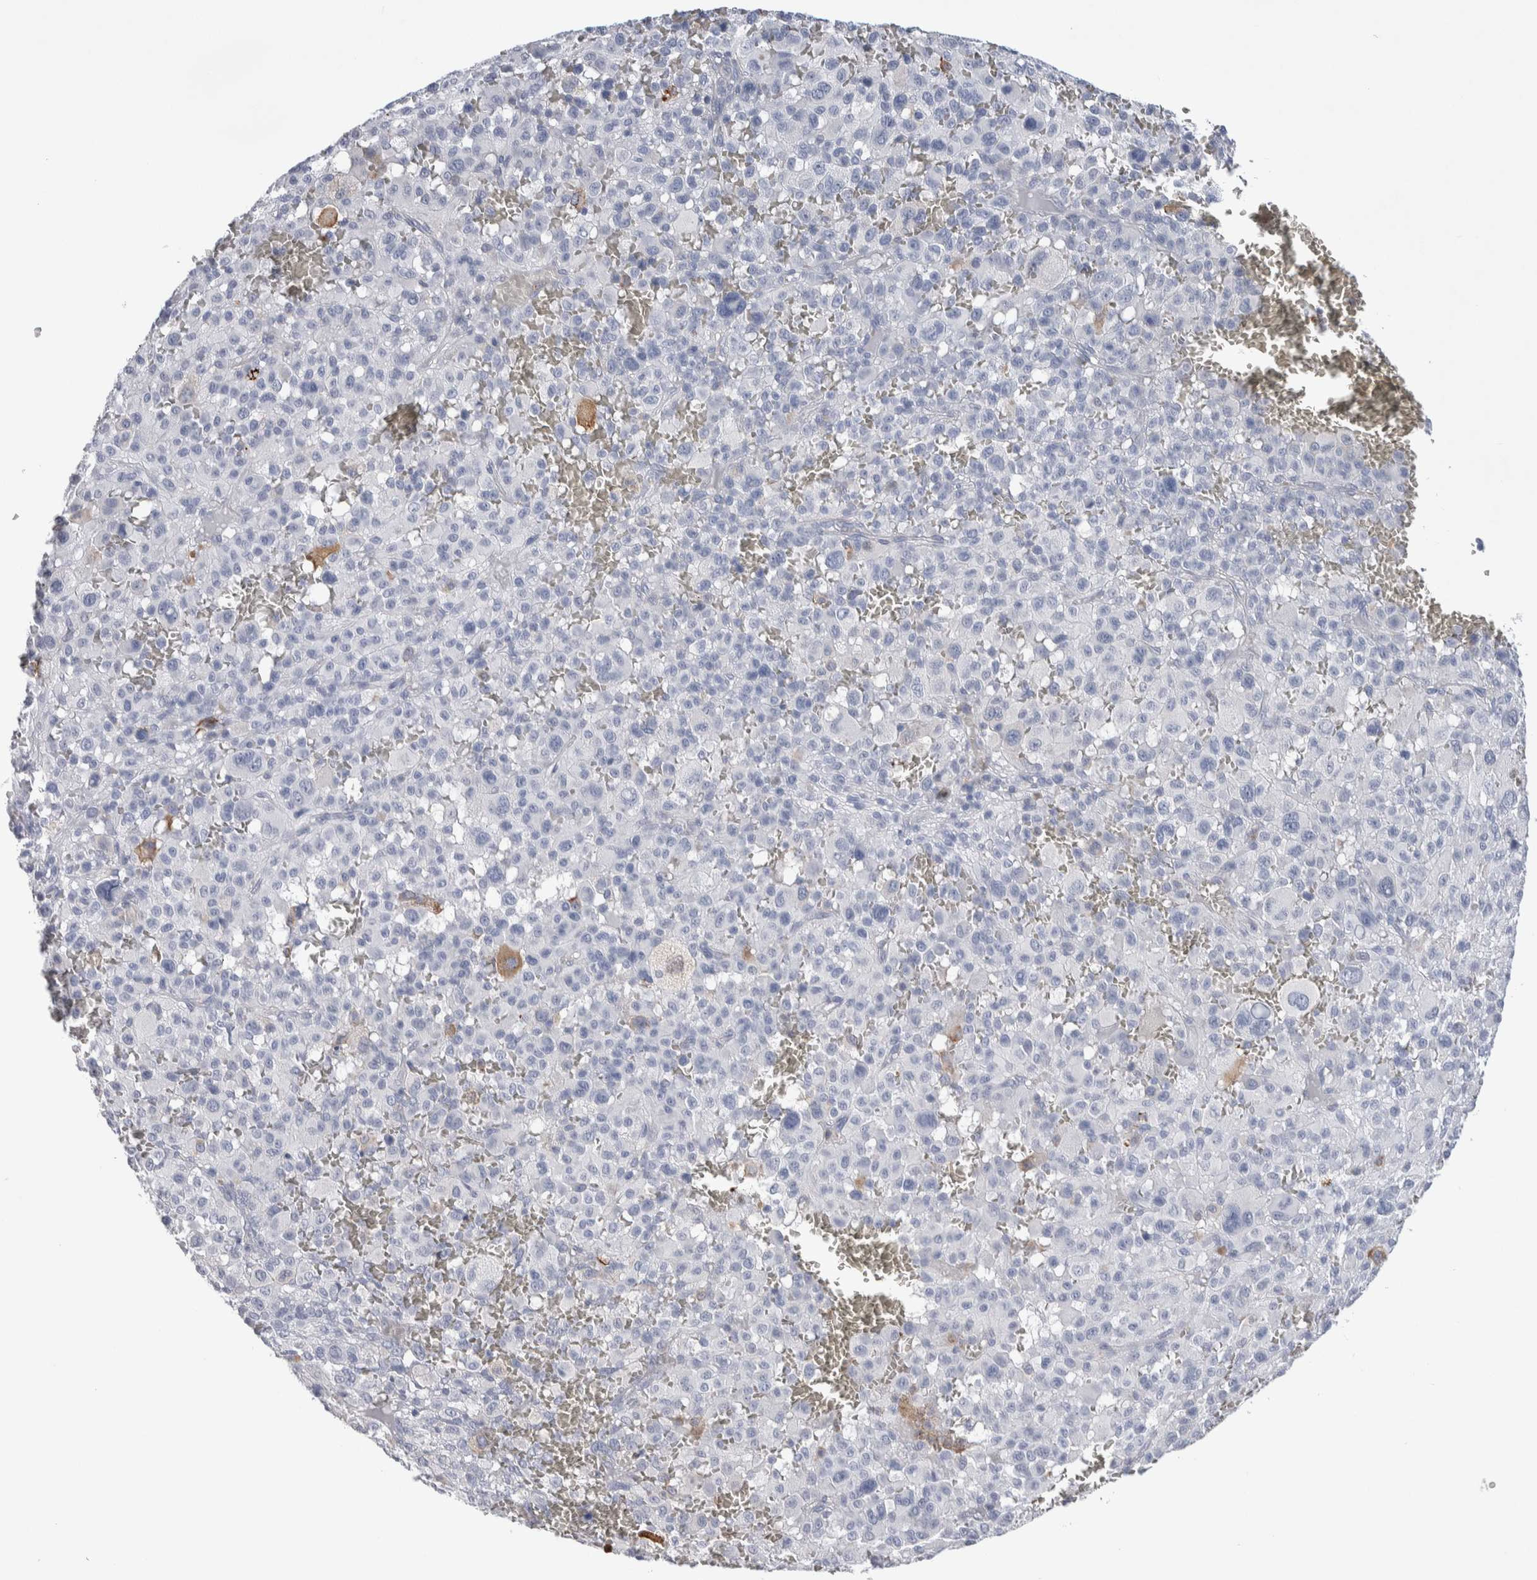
{"staining": {"intensity": "negative", "quantity": "none", "location": "none"}, "tissue": "melanoma", "cell_type": "Tumor cells", "image_type": "cancer", "snomed": [{"axis": "morphology", "description": "Malignant melanoma, Metastatic site"}, {"axis": "topography", "description": "Skin"}], "caption": "Immunohistochemistry (IHC) histopathology image of melanoma stained for a protein (brown), which displays no expression in tumor cells.", "gene": "LURAP1L", "patient": {"sex": "female", "age": 74}}